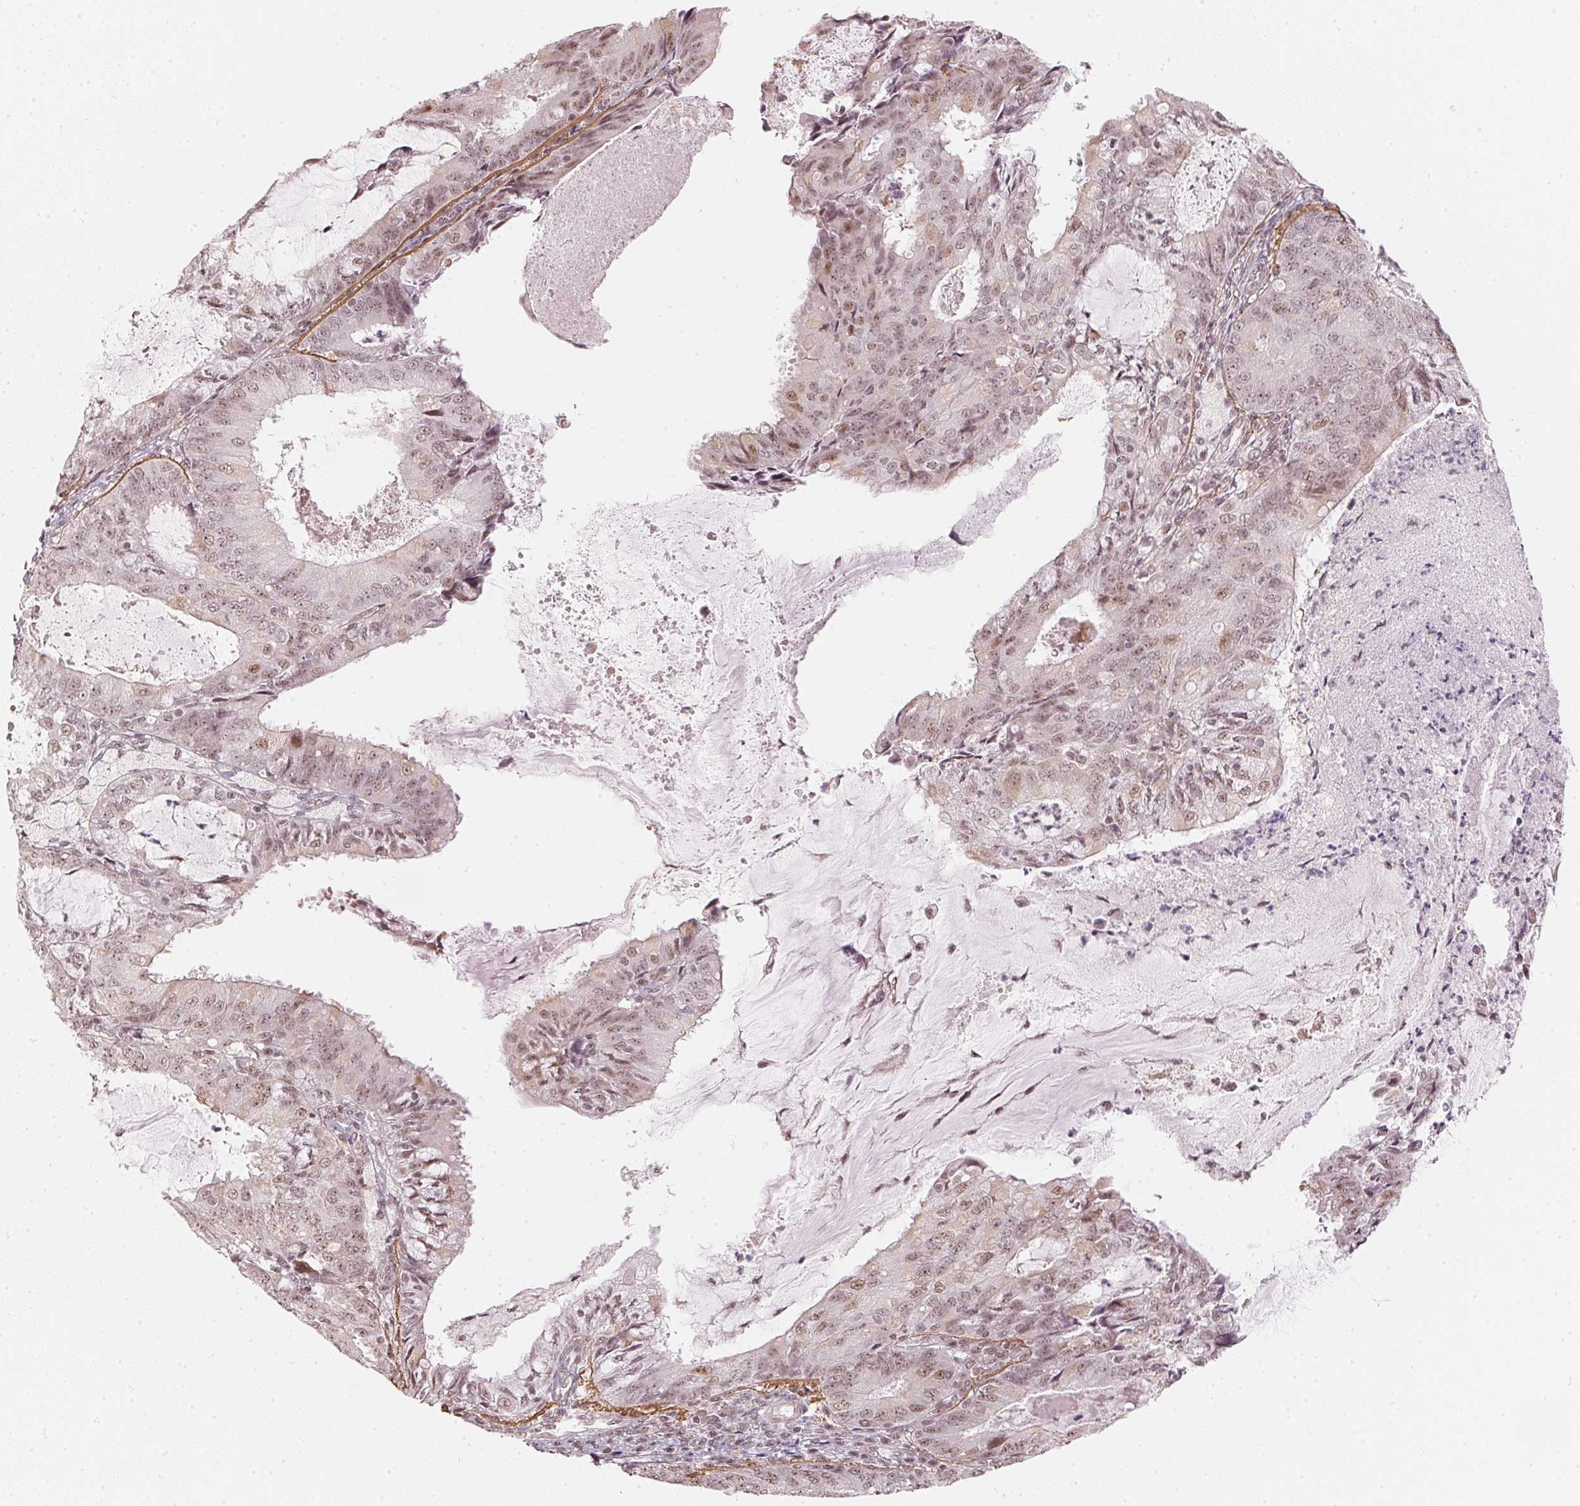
{"staining": {"intensity": "weak", "quantity": ">75%", "location": "nuclear"}, "tissue": "endometrial cancer", "cell_type": "Tumor cells", "image_type": "cancer", "snomed": [{"axis": "morphology", "description": "Adenocarcinoma, NOS"}, {"axis": "topography", "description": "Endometrium"}], "caption": "IHC of human endometrial cancer demonstrates low levels of weak nuclear staining in about >75% of tumor cells. (Stains: DAB in brown, nuclei in blue, Microscopy: brightfield microscopy at high magnification).", "gene": "KAT6A", "patient": {"sex": "female", "age": 57}}